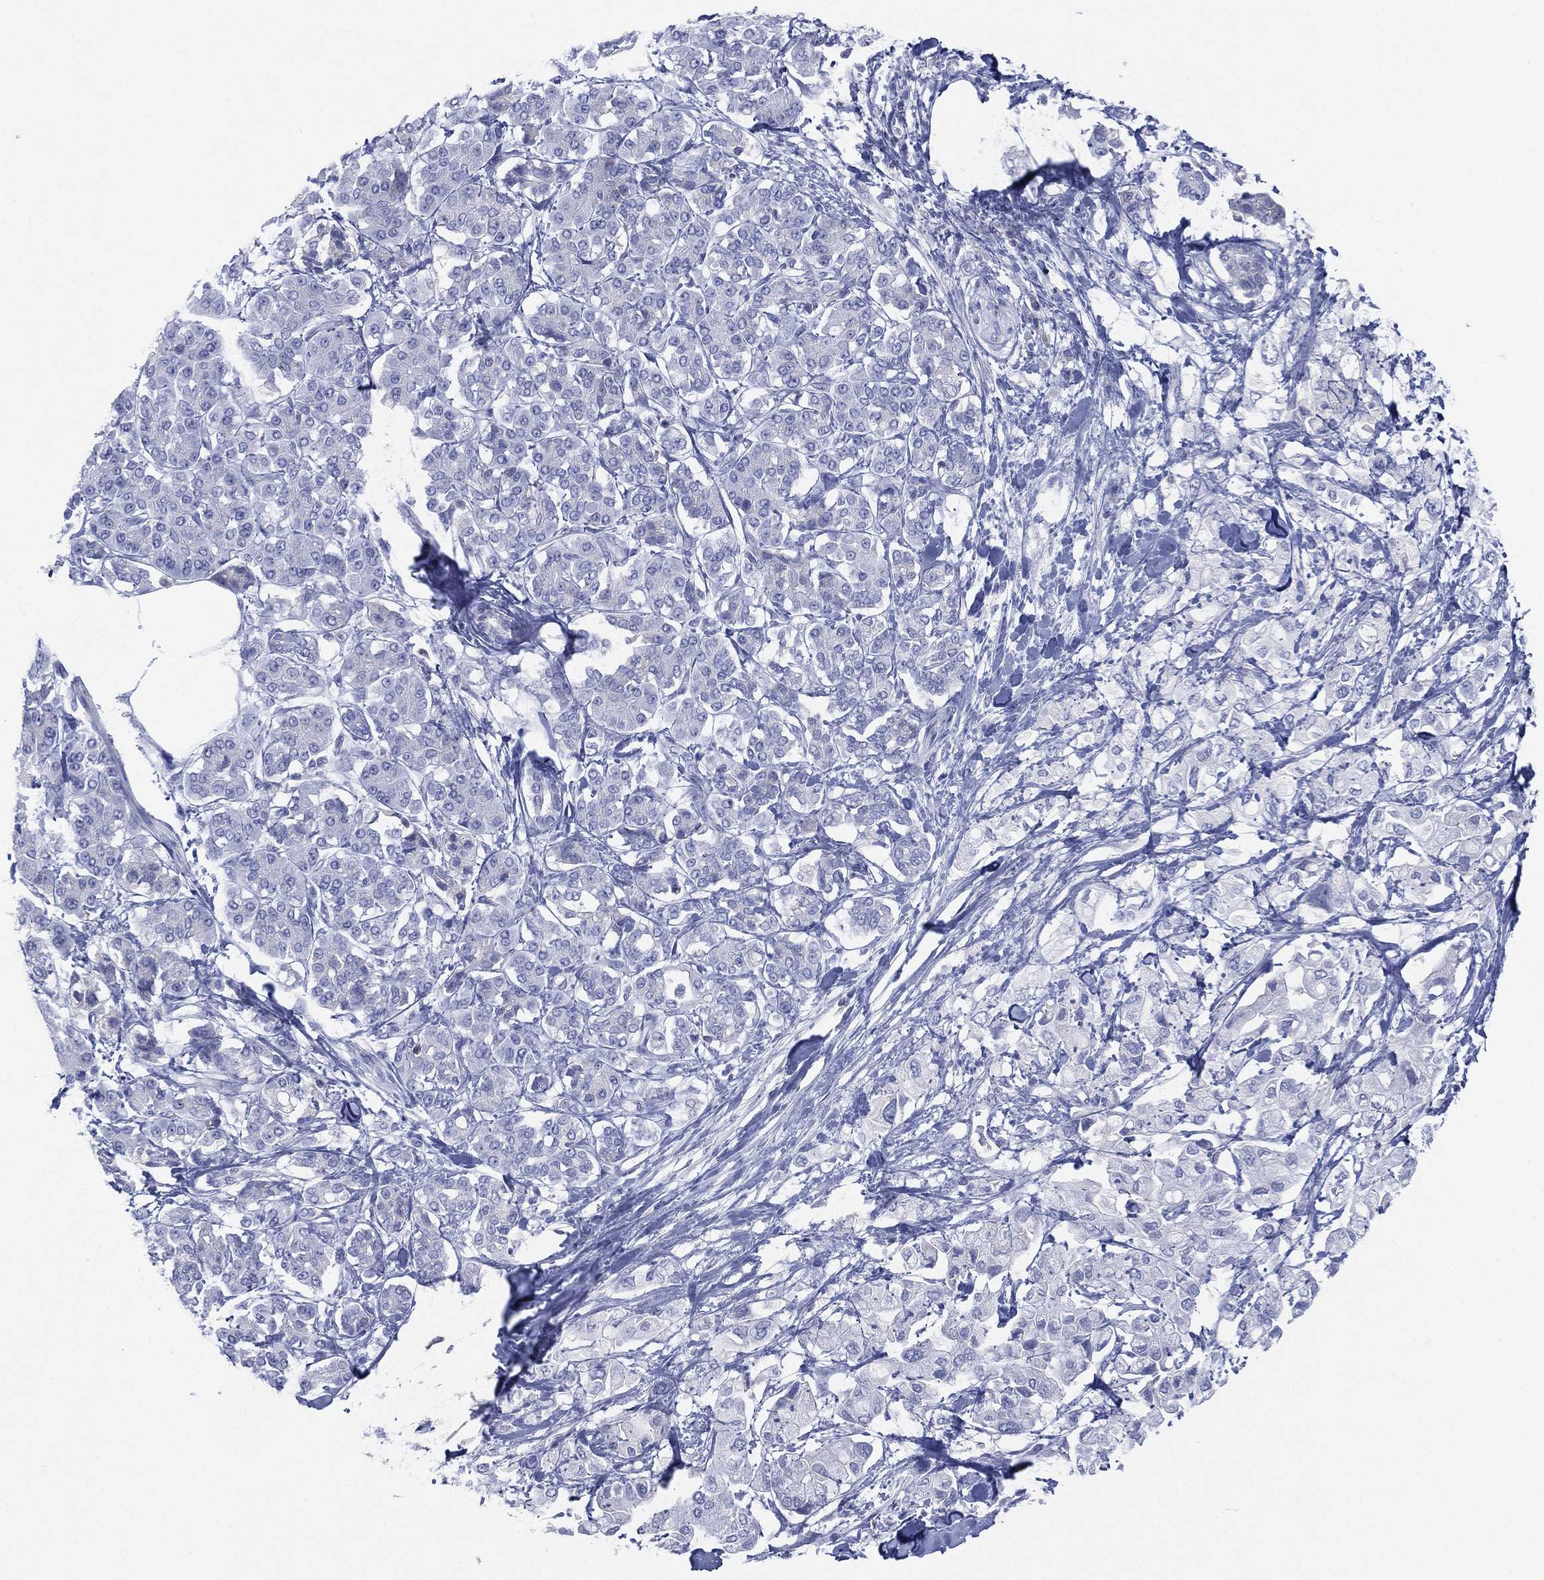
{"staining": {"intensity": "negative", "quantity": "none", "location": "none"}, "tissue": "pancreatic cancer", "cell_type": "Tumor cells", "image_type": "cancer", "snomed": [{"axis": "morphology", "description": "Adenocarcinoma, NOS"}, {"axis": "topography", "description": "Pancreas"}], "caption": "A micrograph of pancreatic cancer (adenocarcinoma) stained for a protein reveals no brown staining in tumor cells.", "gene": "SEPTIN1", "patient": {"sex": "female", "age": 56}}